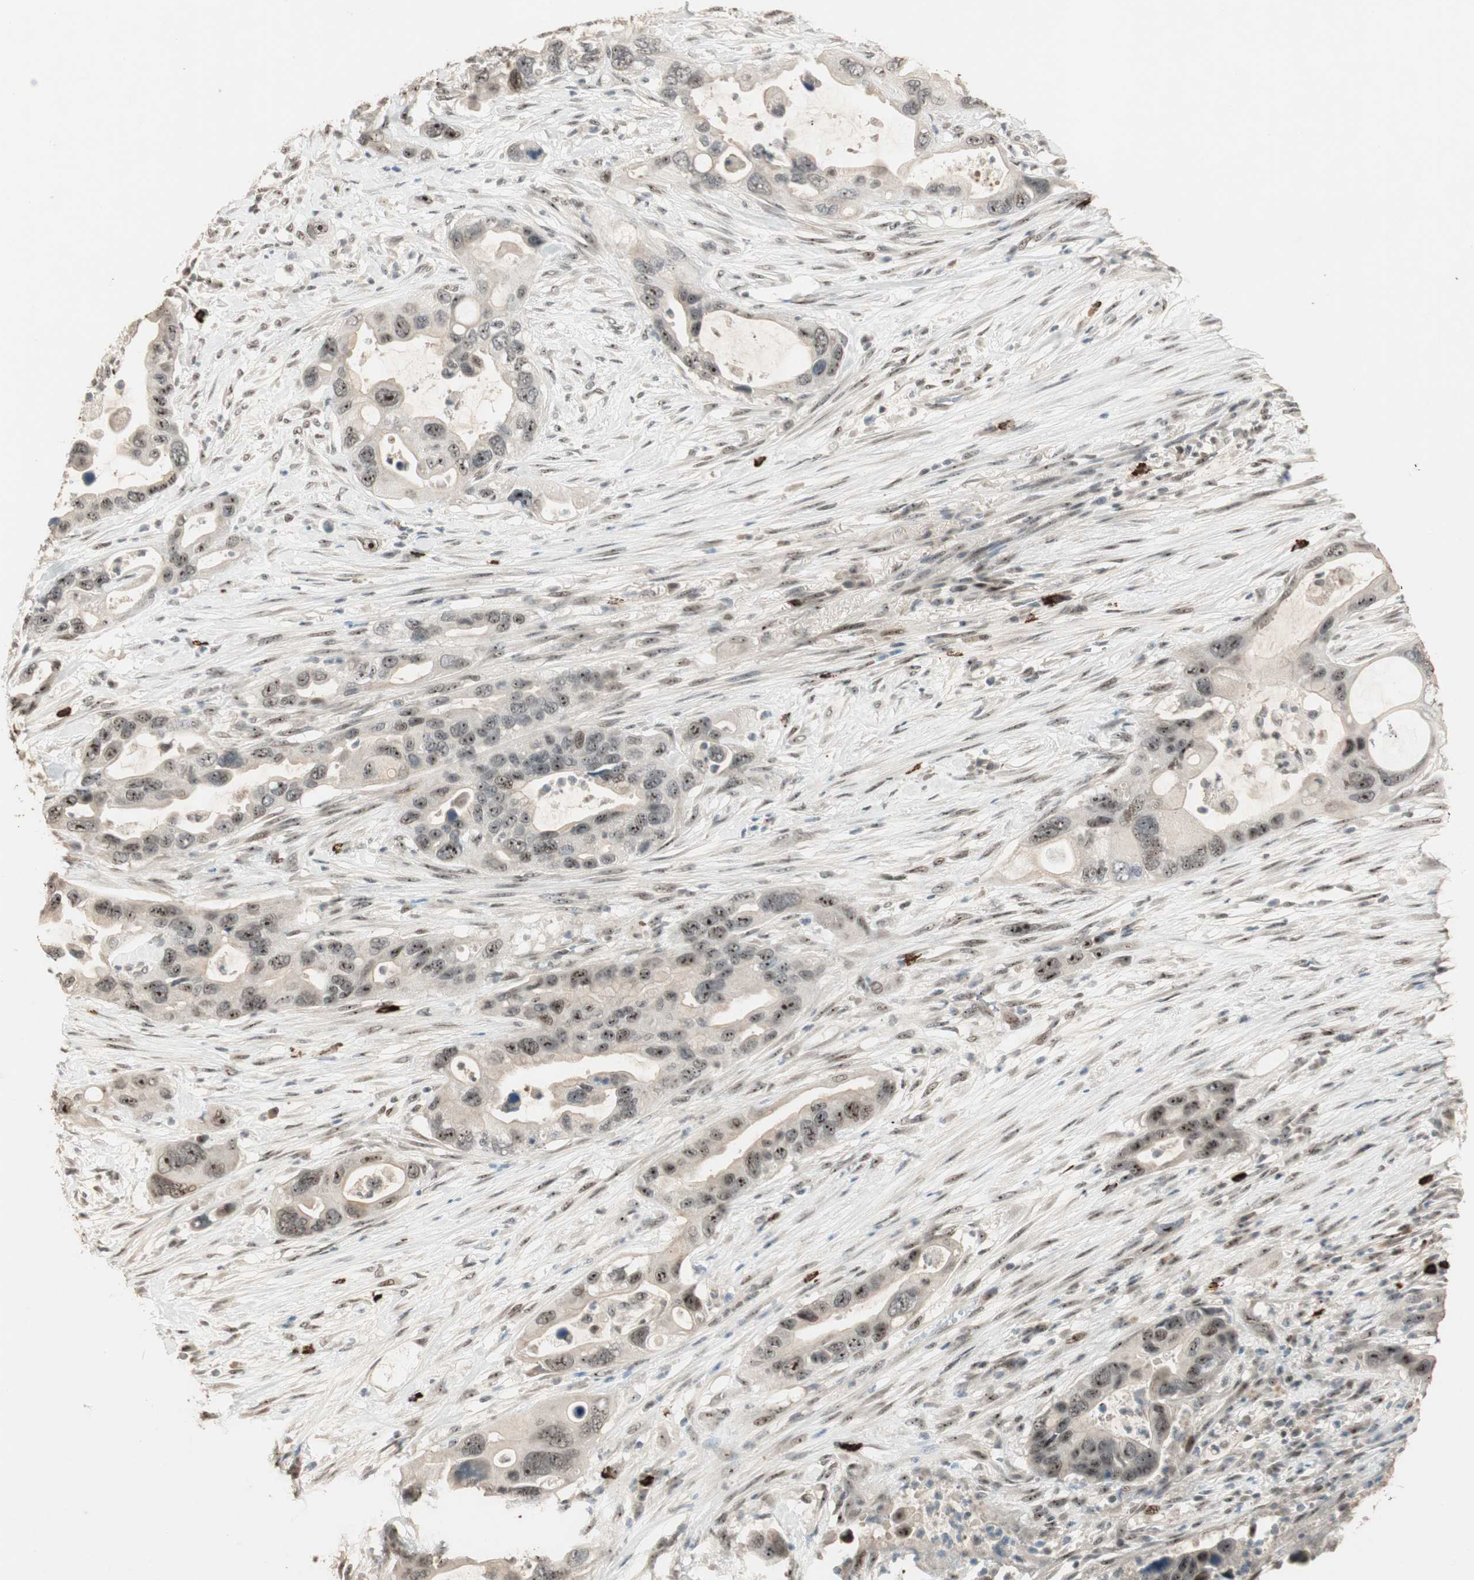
{"staining": {"intensity": "moderate", "quantity": ">75%", "location": "nuclear"}, "tissue": "pancreatic cancer", "cell_type": "Tumor cells", "image_type": "cancer", "snomed": [{"axis": "morphology", "description": "Adenocarcinoma, NOS"}, {"axis": "topography", "description": "Pancreas"}], "caption": "DAB immunohistochemical staining of pancreatic cancer (adenocarcinoma) demonstrates moderate nuclear protein expression in about >75% of tumor cells.", "gene": "ETV4", "patient": {"sex": "female", "age": 71}}